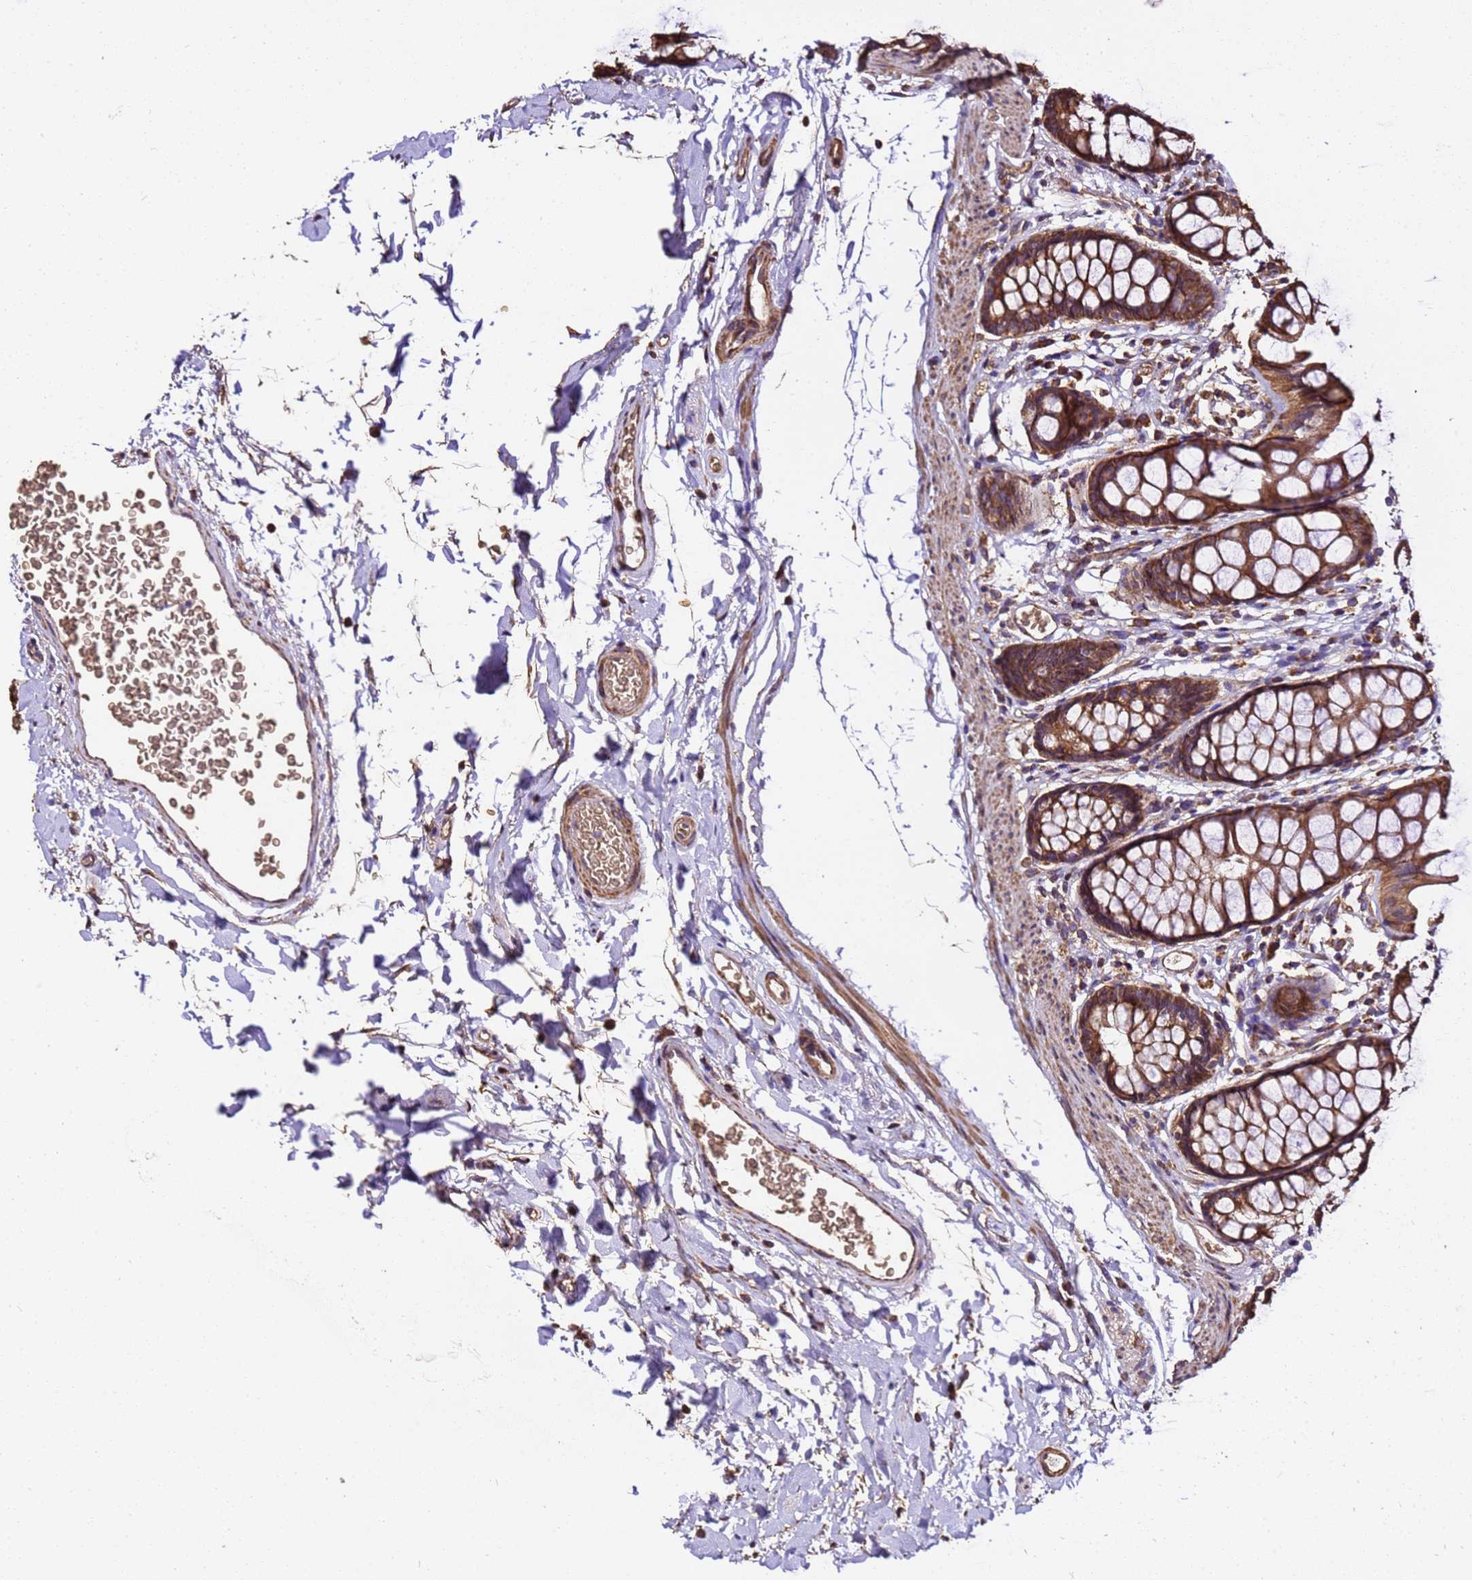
{"staining": {"intensity": "strong", "quantity": ">75%", "location": "cytoplasmic/membranous"}, "tissue": "rectum", "cell_type": "Glandular cells", "image_type": "normal", "snomed": [{"axis": "morphology", "description": "Normal tissue, NOS"}, {"axis": "topography", "description": "Rectum"}], "caption": "A brown stain shows strong cytoplasmic/membranous staining of a protein in glandular cells of unremarkable human rectum. (brown staining indicates protein expression, while blue staining denotes nuclei).", "gene": "LRRIQ1", "patient": {"sex": "female", "age": 65}}